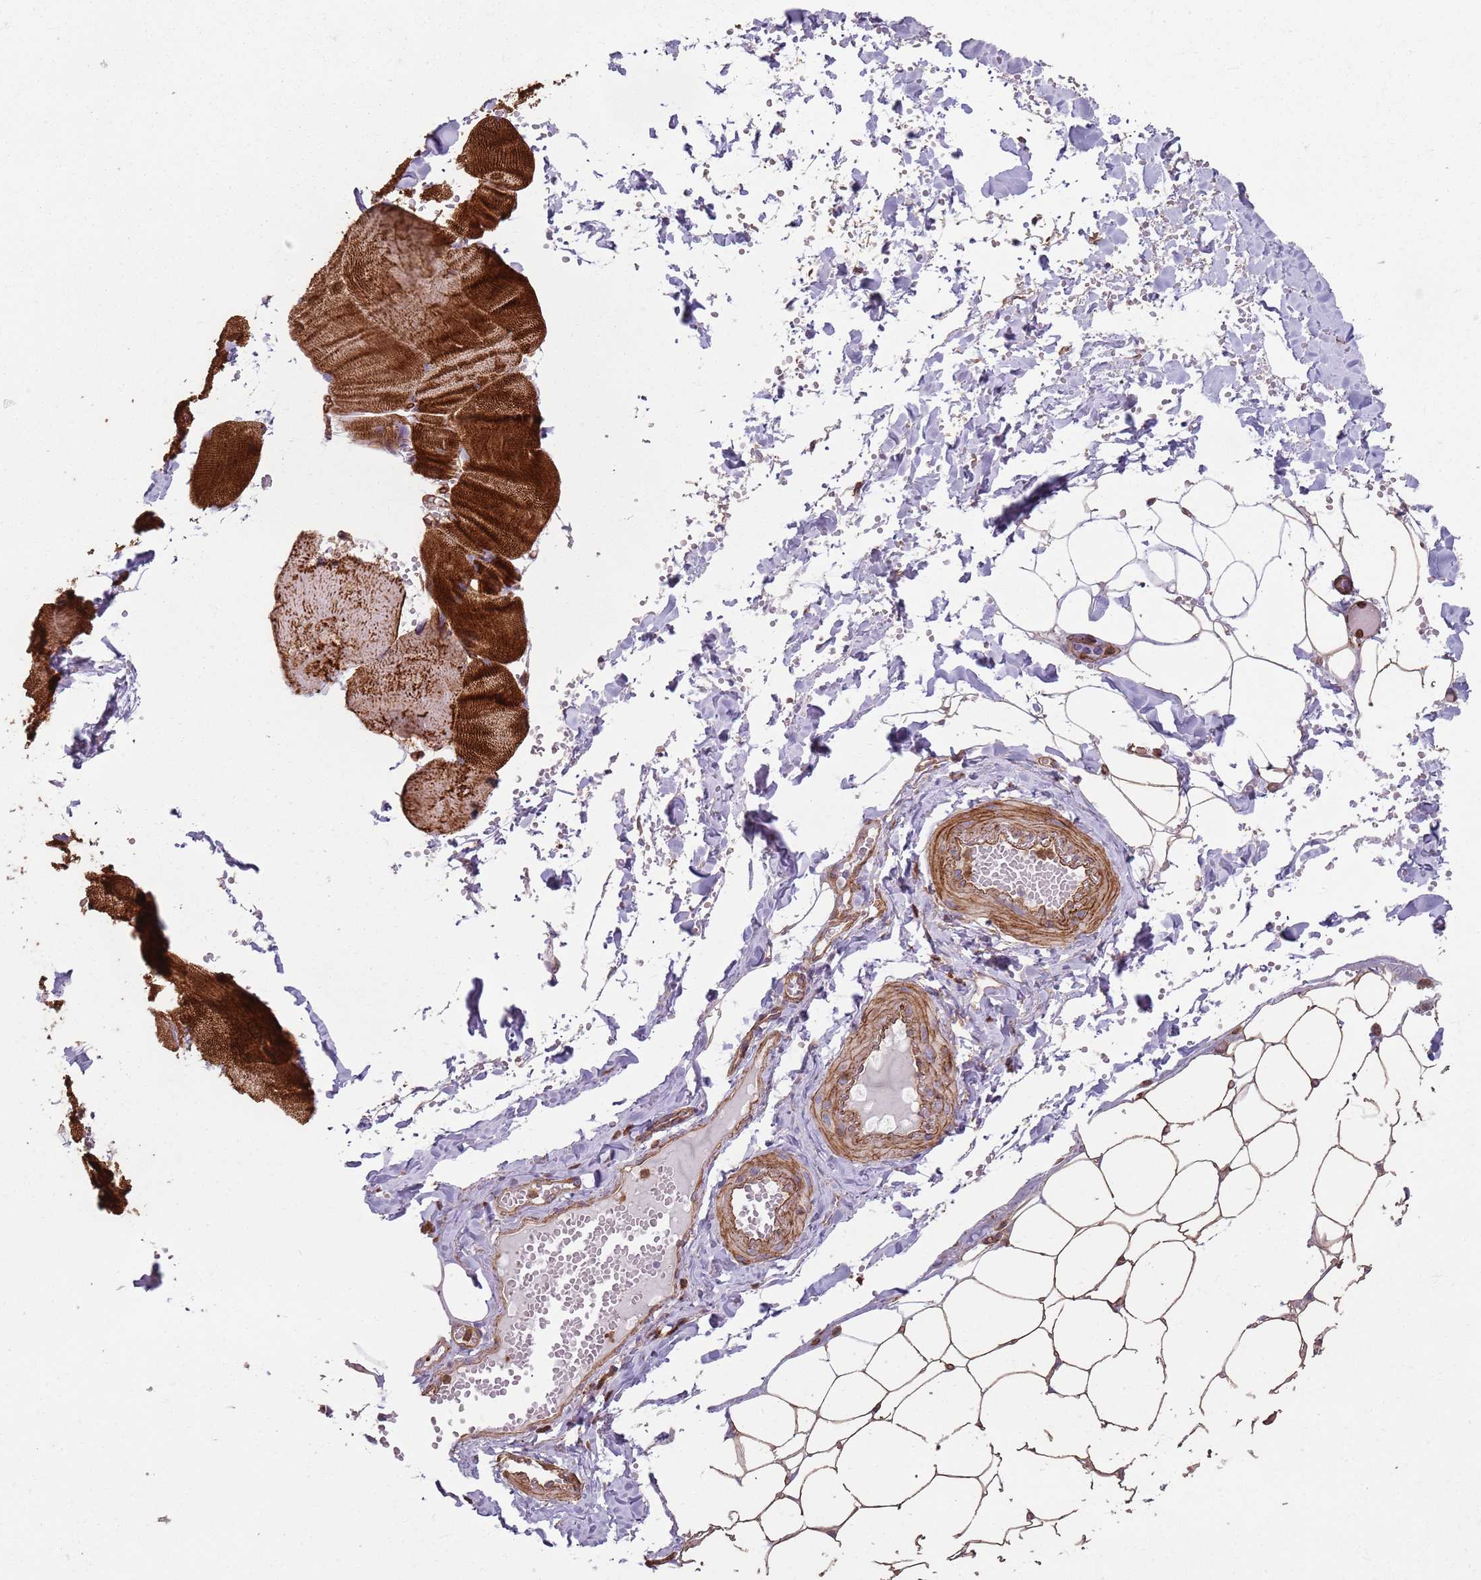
{"staining": {"intensity": "moderate", "quantity": "25%-75%", "location": "cytoplasmic/membranous"}, "tissue": "adipose tissue", "cell_type": "Adipocytes", "image_type": "normal", "snomed": [{"axis": "morphology", "description": "Normal tissue, NOS"}, {"axis": "topography", "description": "Skeletal muscle"}, {"axis": "topography", "description": "Peripheral nerve tissue"}], "caption": "The photomicrograph demonstrates staining of unremarkable adipose tissue, revealing moderate cytoplasmic/membranous protein staining (brown color) within adipocytes.", "gene": "PHLPP2", "patient": {"sex": "female", "age": 55}}